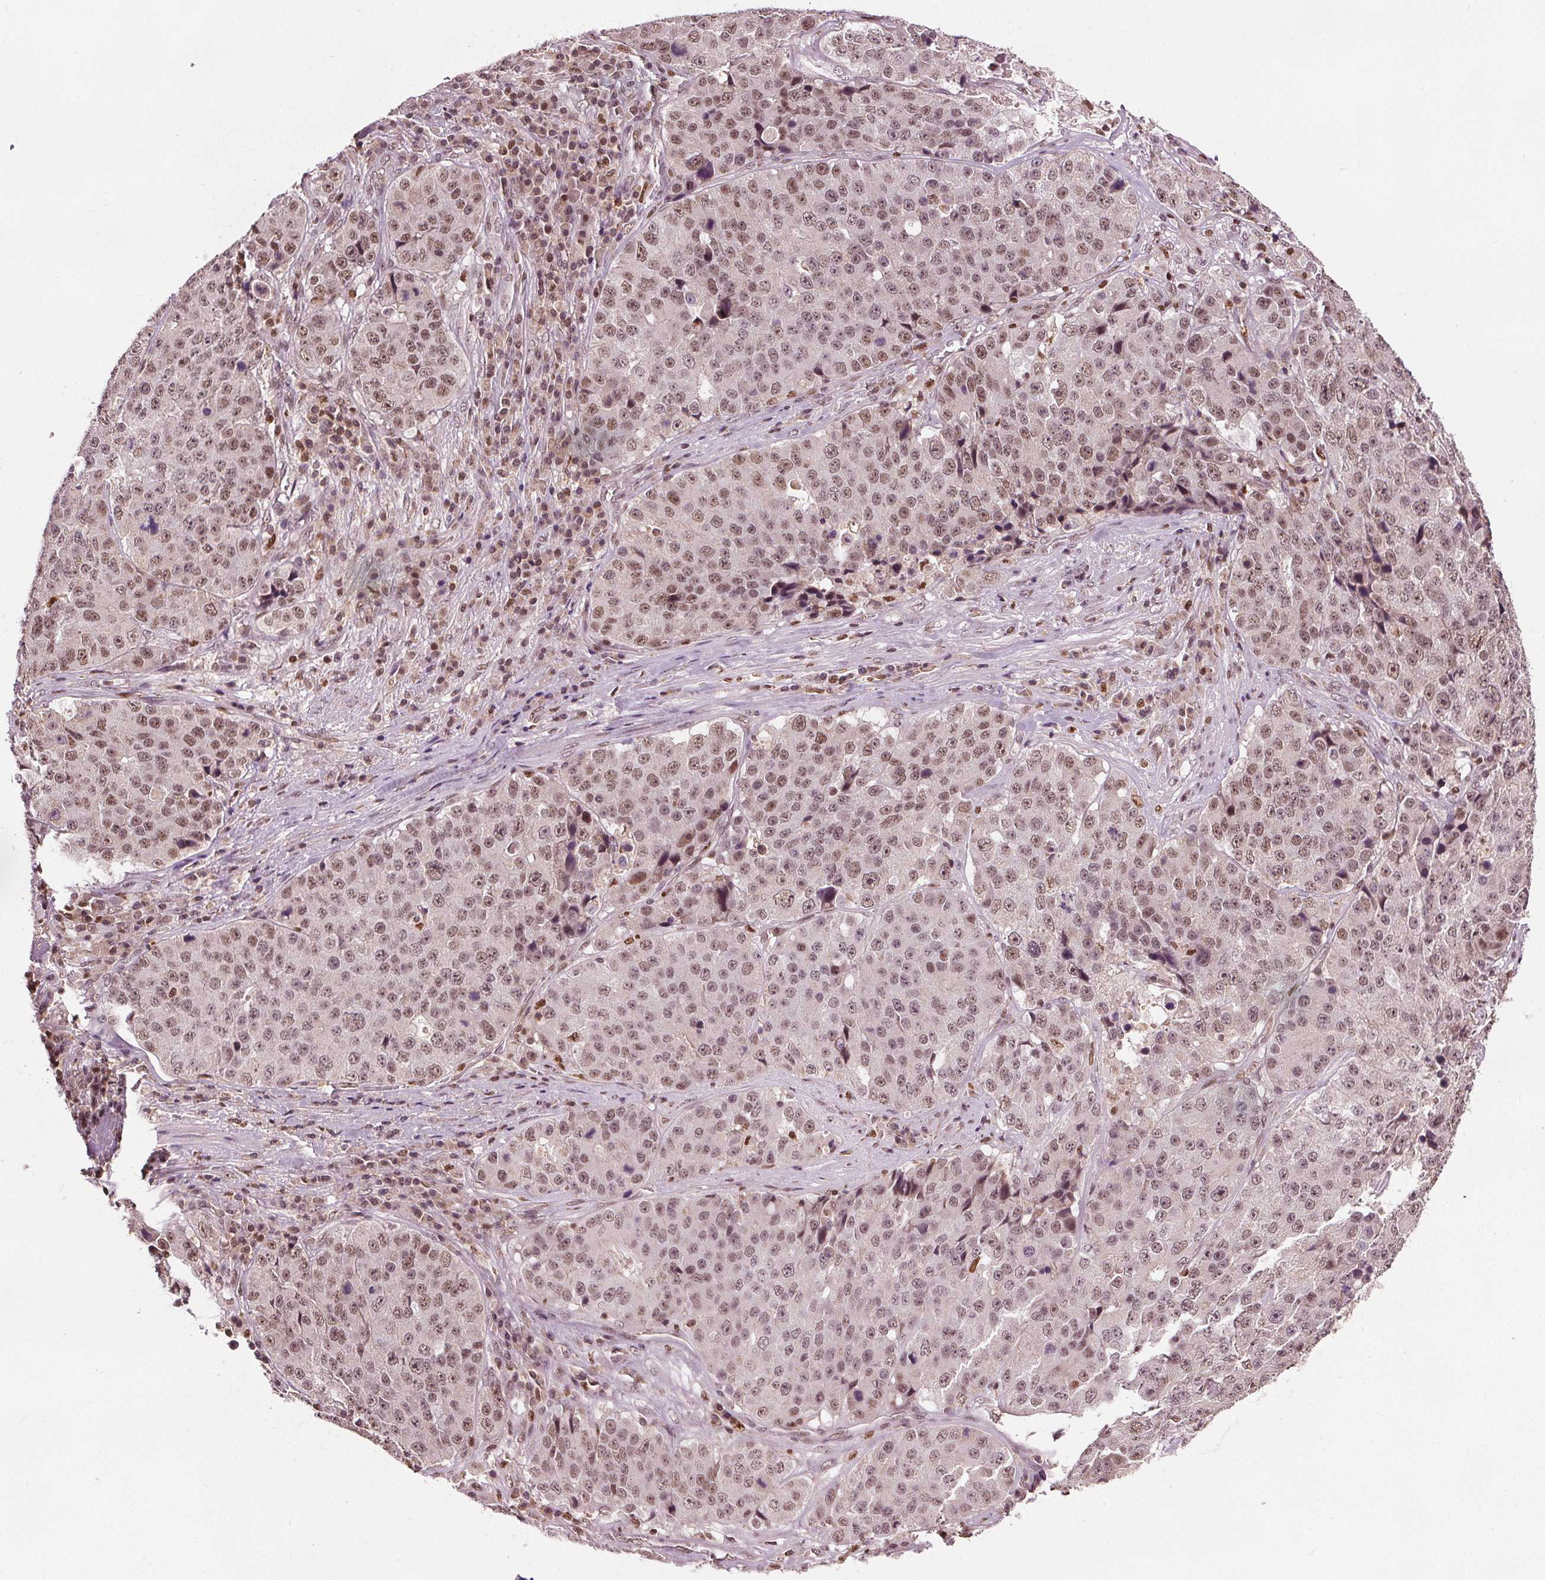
{"staining": {"intensity": "weak", "quantity": ">75%", "location": "nuclear"}, "tissue": "stomach cancer", "cell_type": "Tumor cells", "image_type": "cancer", "snomed": [{"axis": "morphology", "description": "Adenocarcinoma, NOS"}, {"axis": "topography", "description": "Stomach"}], "caption": "A brown stain highlights weak nuclear positivity of a protein in human stomach adenocarcinoma tumor cells.", "gene": "DDX11", "patient": {"sex": "male", "age": 71}}